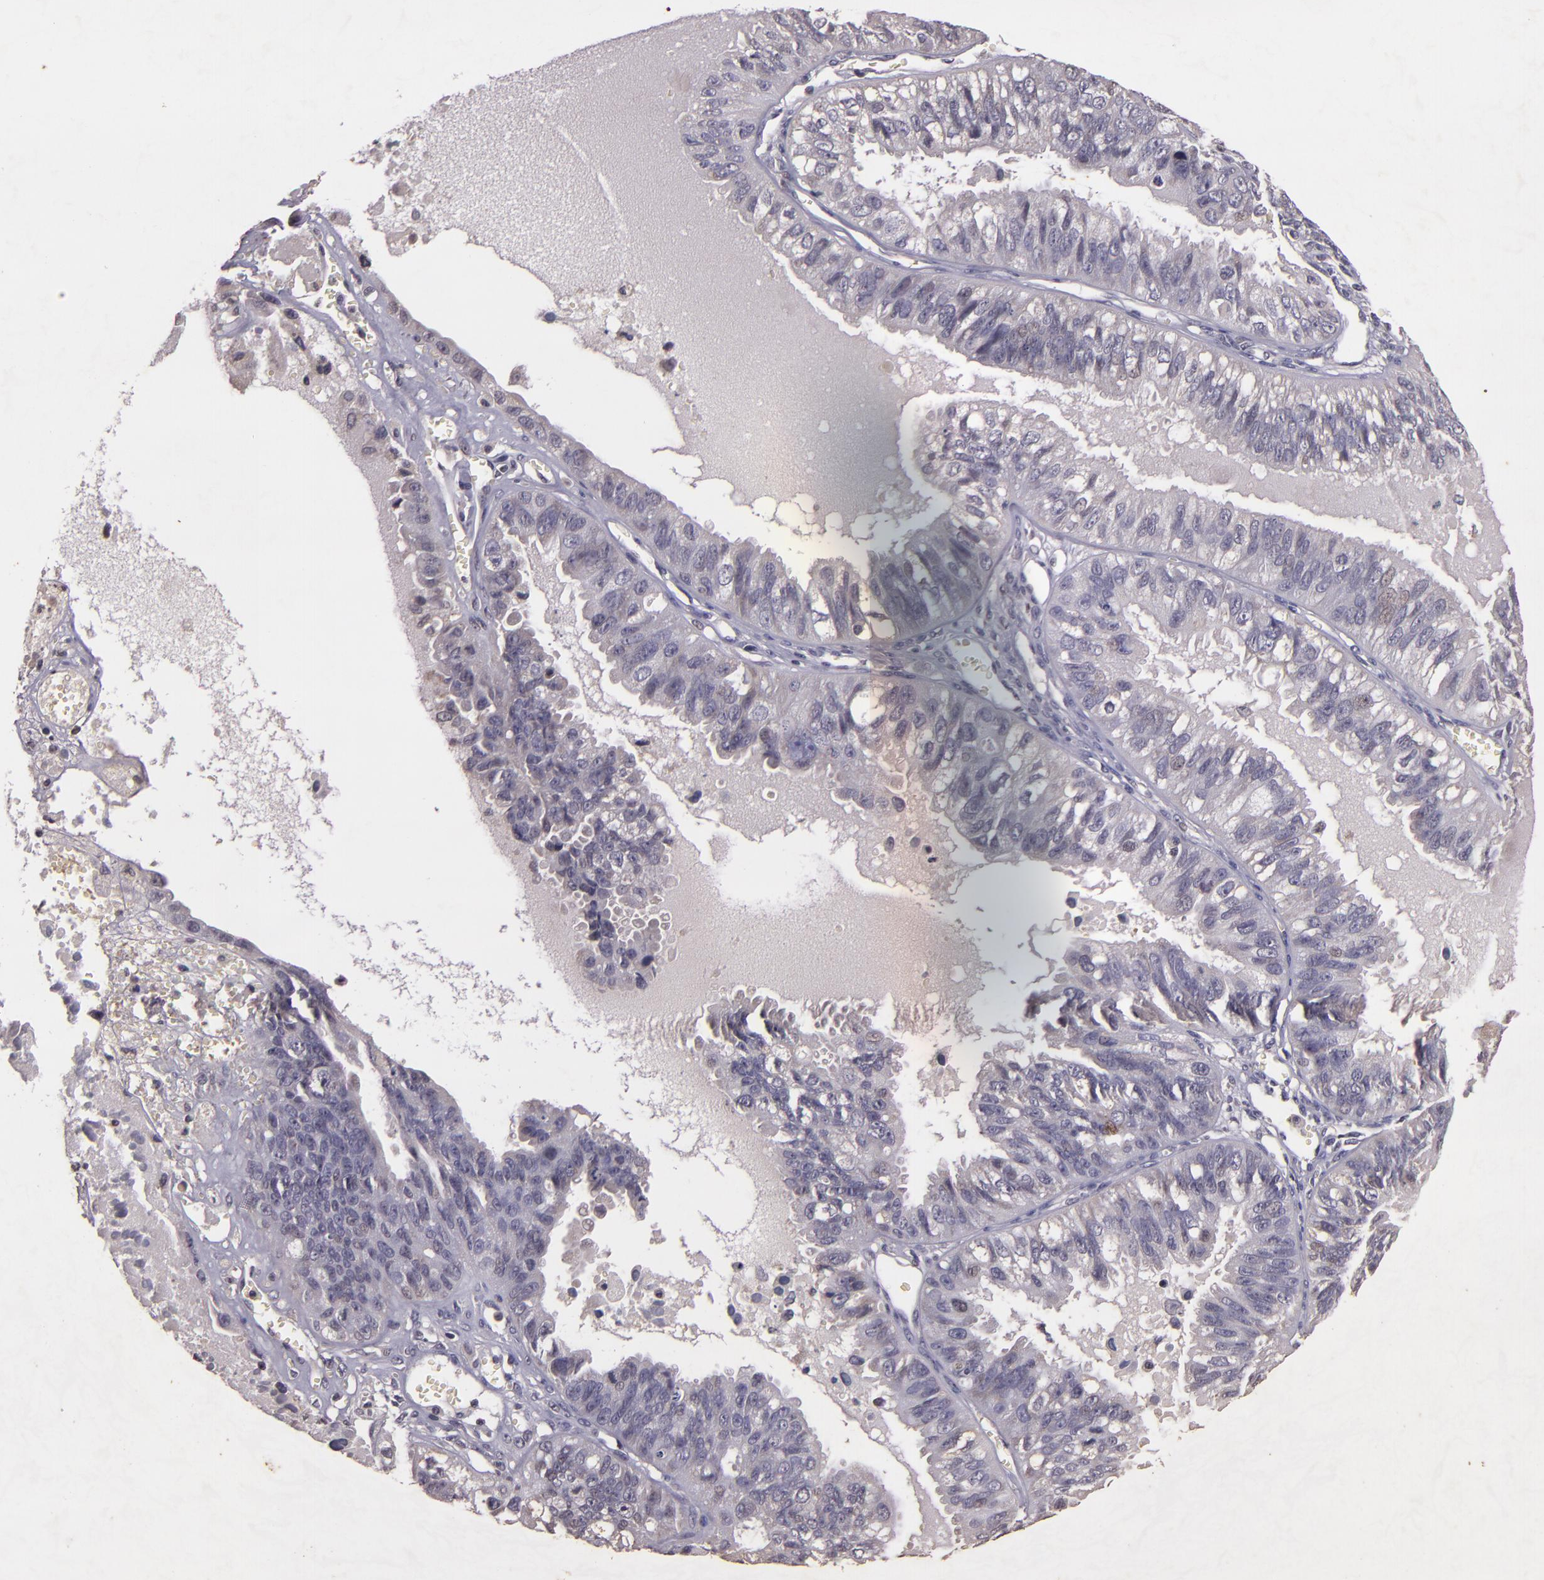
{"staining": {"intensity": "negative", "quantity": "none", "location": "none"}, "tissue": "ovarian cancer", "cell_type": "Tumor cells", "image_type": "cancer", "snomed": [{"axis": "morphology", "description": "Carcinoma, endometroid"}, {"axis": "topography", "description": "Ovary"}], "caption": "IHC histopathology image of neoplastic tissue: ovarian cancer (endometroid carcinoma) stained with DAB shows no significant protein positivity in tumor cells.", "gene": "TFF1", "patient": {"sex": "female", "age": 85}}